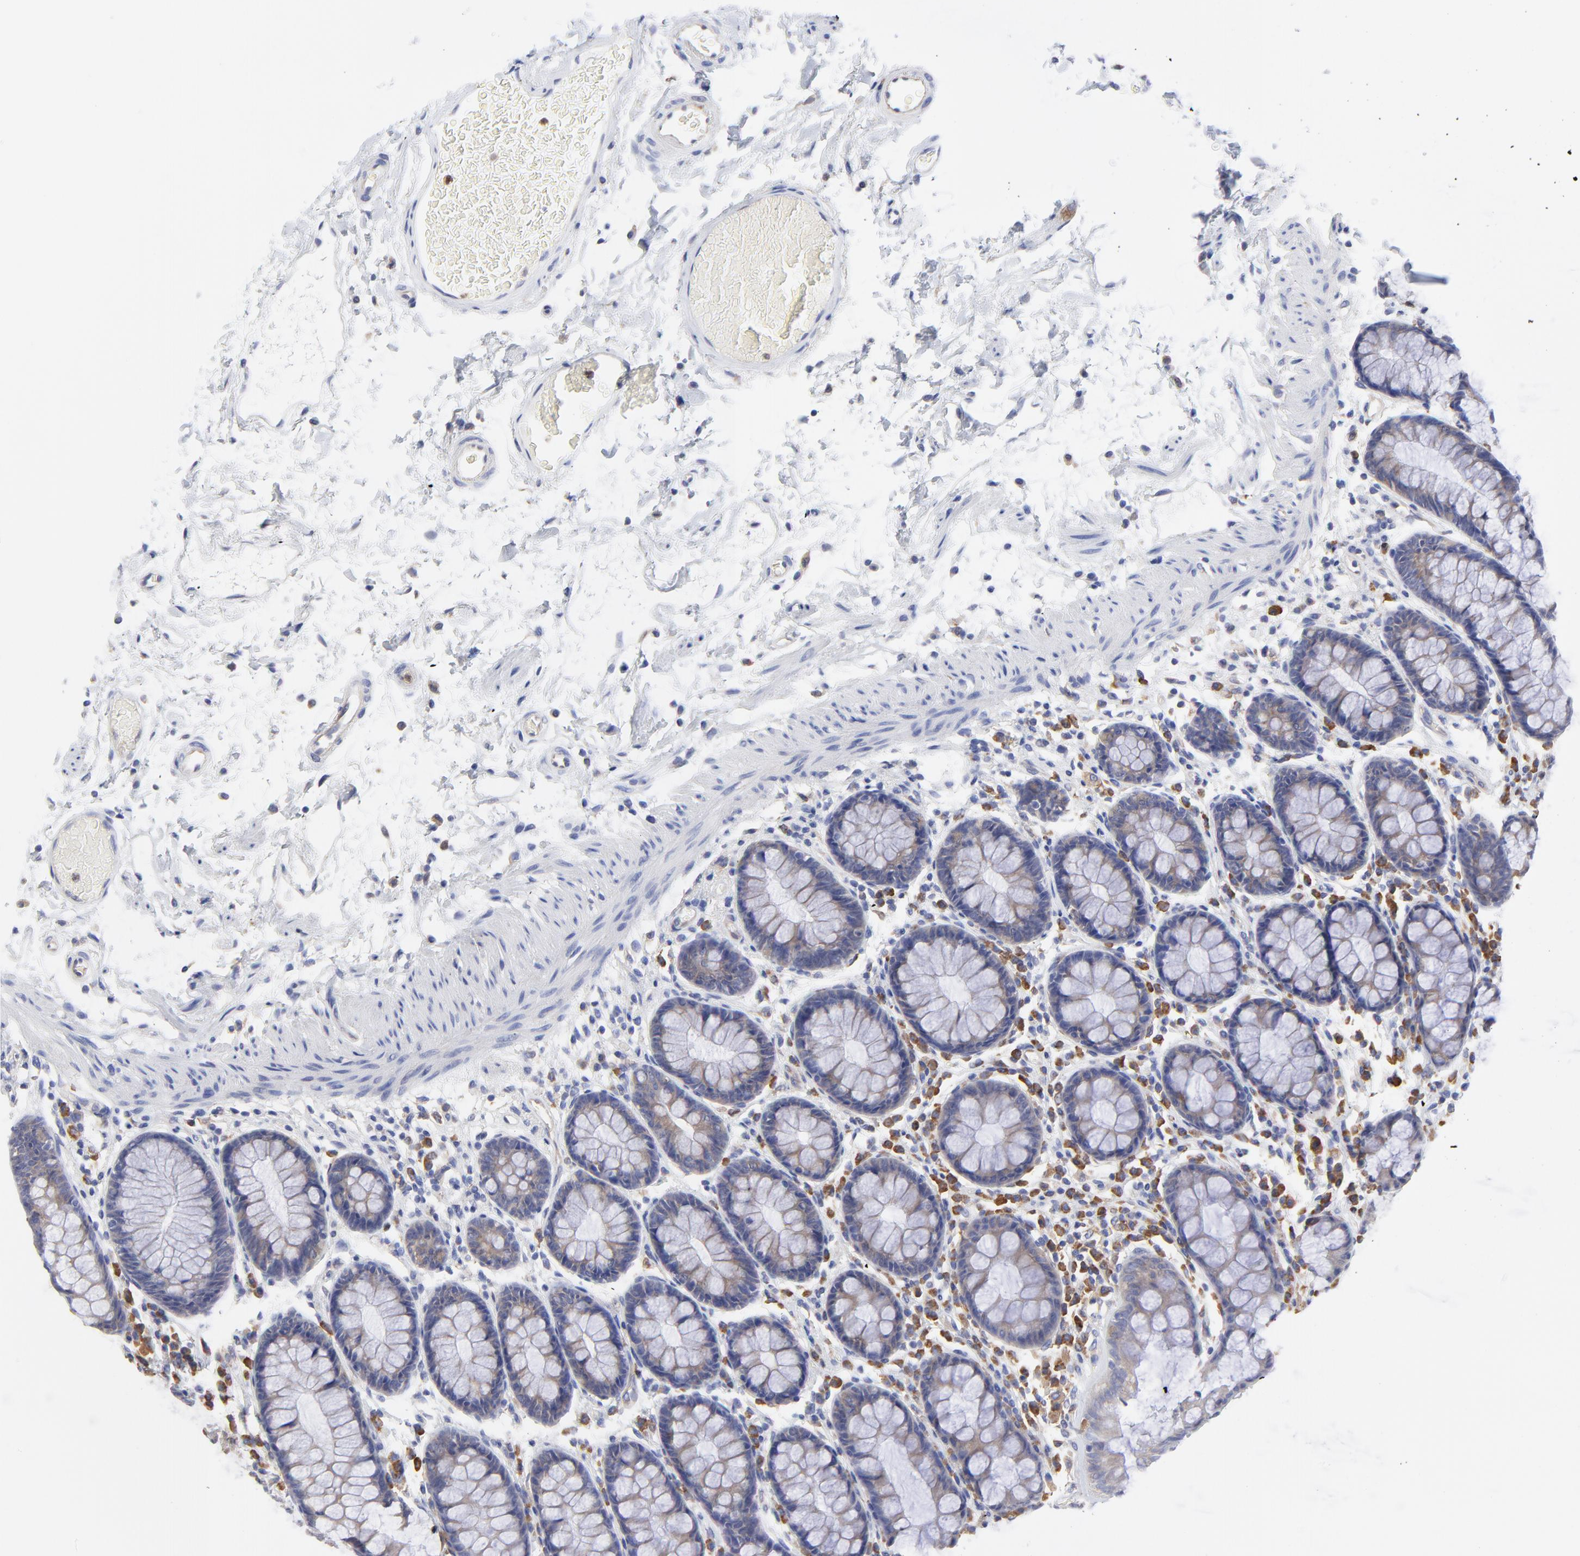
{"staining": {"intensity": "moderate", "quantity": ">75%", "location": "cytoplasmic/membranous"}, "tissue": "rectum", "cell_type": "Glandular cells", "image_type": "normal", "snomed": [{"axis": "morphology", "description": "Normal tissue, NOS"}, {"axis": "topography", "description": "Rectum"}], "caption": "The immunohistochemical stain shows moderate cytoplasmic/membranous staining in glandular cells of benign rectum. (Brightfield microscopy of DAB IHC at high magnification).", "gene": "MOSPD2", "patient": {"sex": "male", "age": 92}}